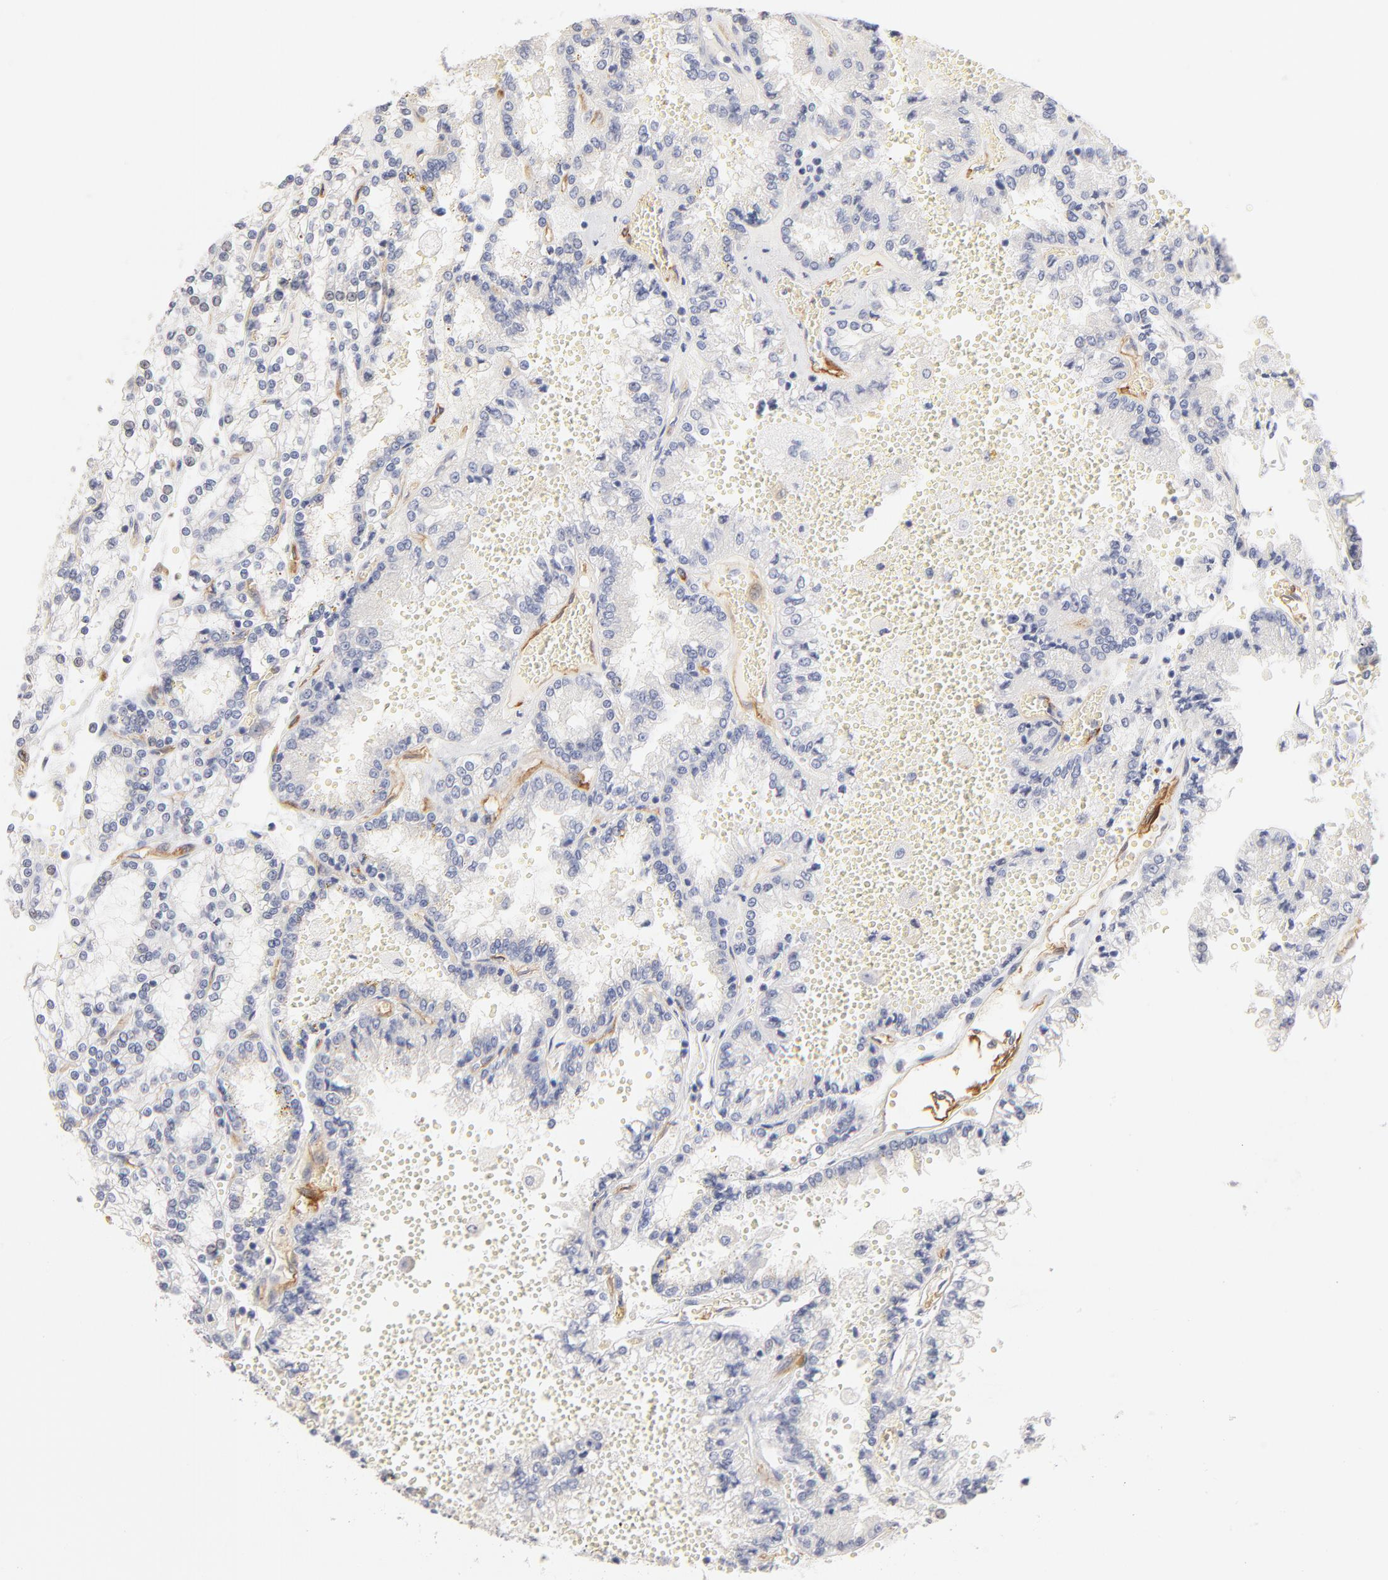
{"staining": {"intensity": "negative", "quantity": "none", "location": "none"}, "tissue": "renal cancer", "cell_type": "Tumor cells", "image_type": "cancer", "snomed": [{"axis": "morphology", "description": "Adenocarcinoma, NOS"}, {"axis": "topography", "description": "Kidney"}], "caption": "Immunohistochemistry (IHC) micrograph of human renal cancer stained for a protein (brown), which demonstrates no positivity in tumor cells.", "gene": "ITGA8", "patient": {"sex": "female", "age": 56}}